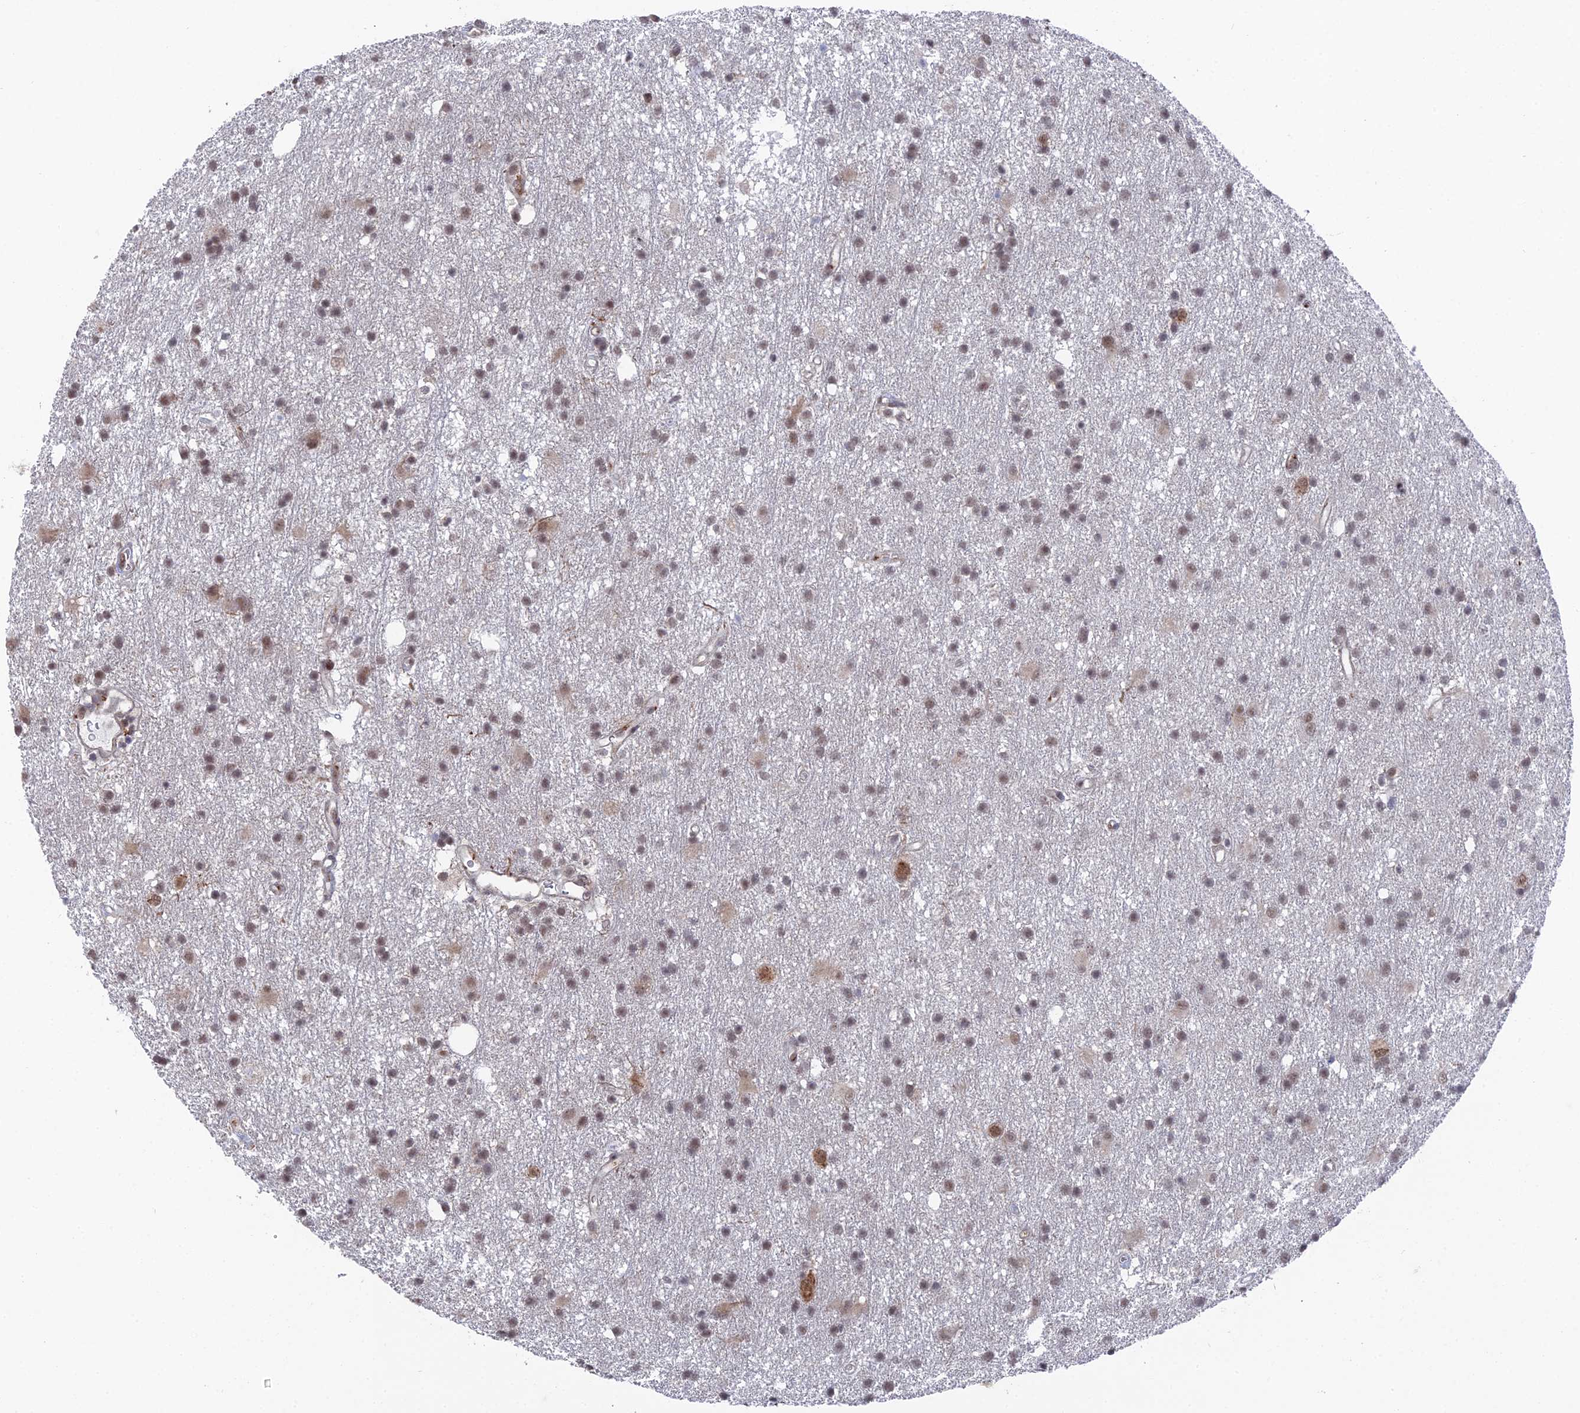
{"staining": {"intensity": "weak", "quantity": "25%-75%", "location": "cytoplasmic/membranous,nuclear"}, "tissue": "glioma", "cell_type": "Tumor cells", "image_type": "cancer", "snomed": [{"axis": "morphology", "description": "Glioma, malignant, High grade"}, {"axis": "topography", "description": "Brain"}], "caption": "Malignant glioma (high-grade) stained with a brown dye displays weak cytoplasmic/membranous and nuclear positive positivity in approximately 25%-75% of tumor cells.", "gene": "FHIP2A", "patient": {"sex": "male", "age": 77}}